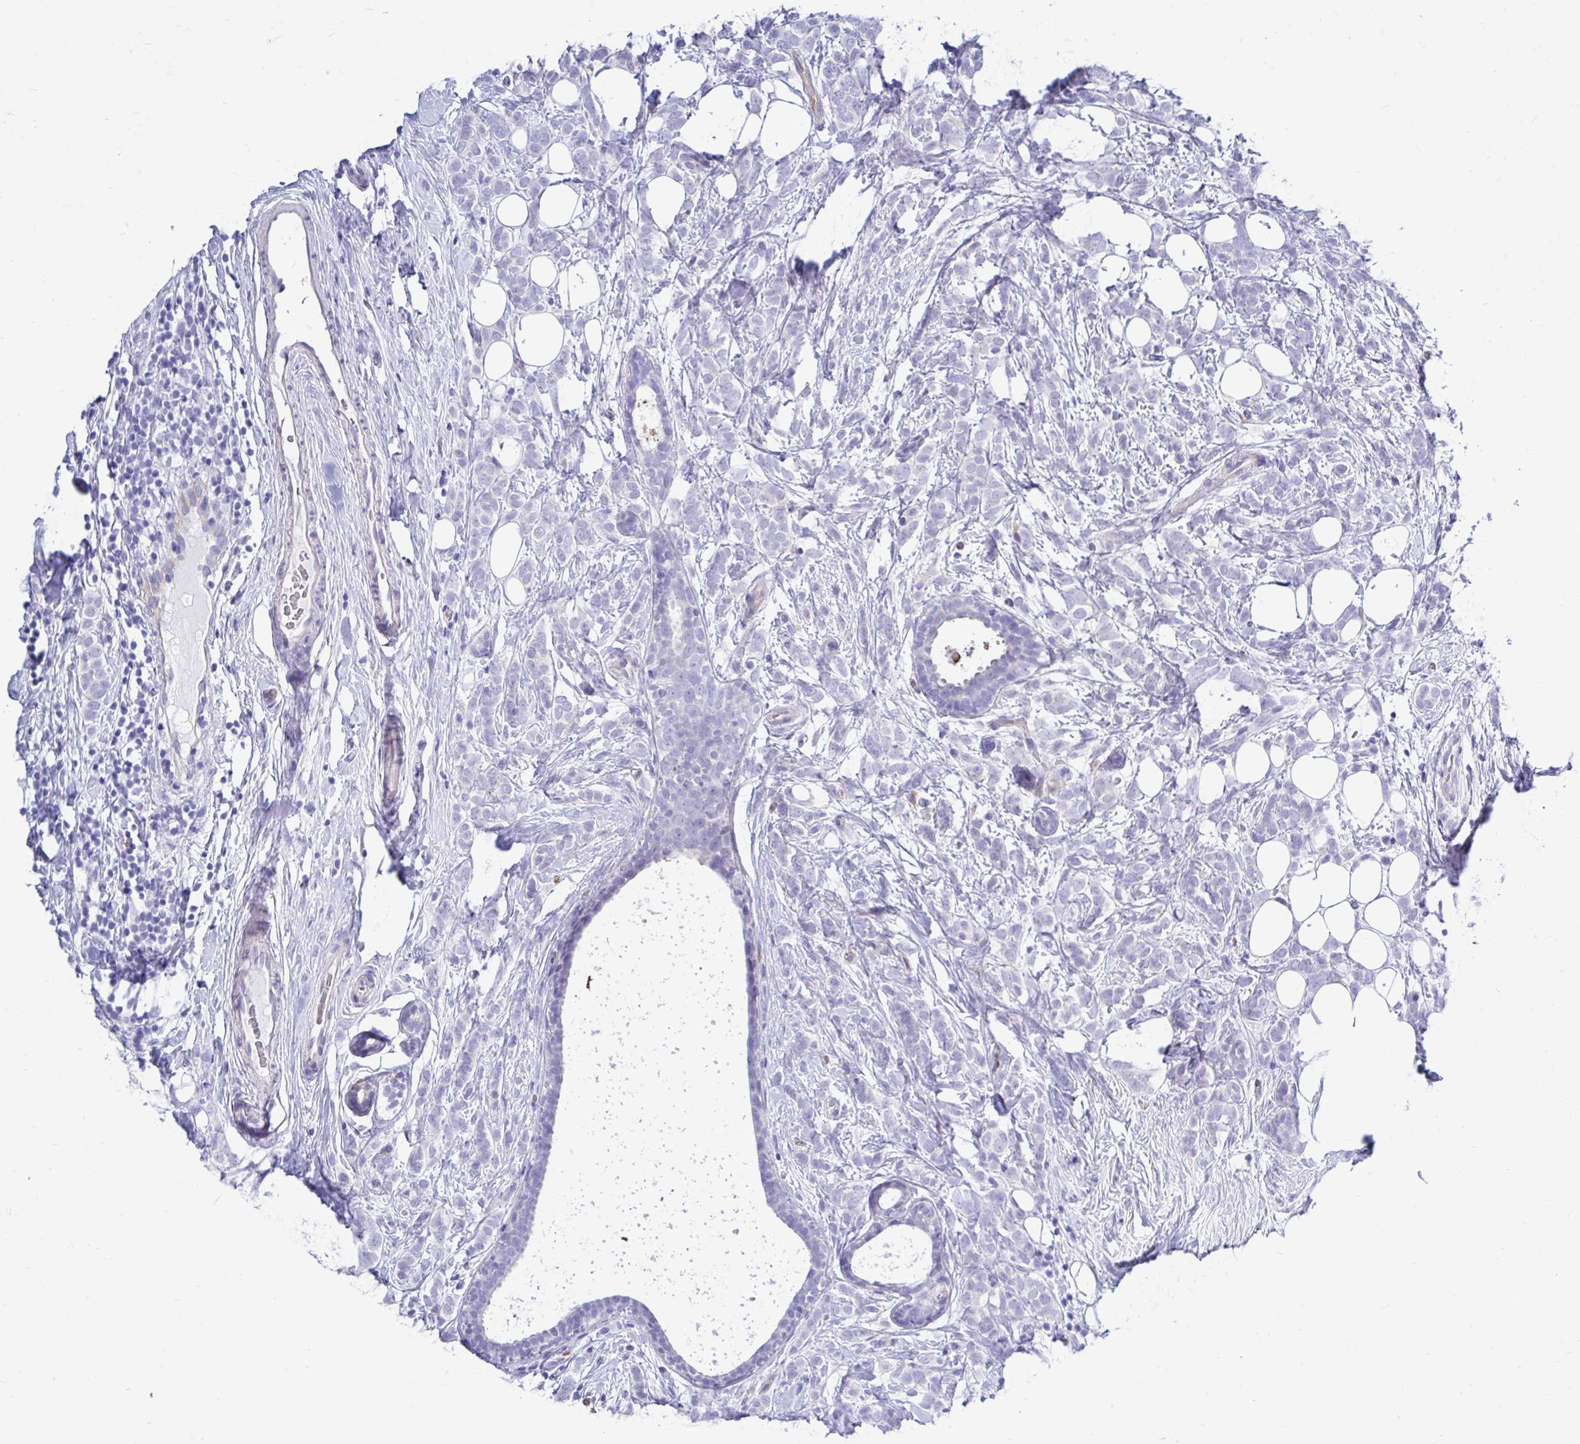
{"staining": {"intensity": "negative", "quantity": "none", "location": "none"}, "tissue": "breast cancer", "cell_type": "Tumor cells", "image_type": "cancer", "snomed": [{"axis": "morphology", "description": "Lobular carcinoma"}, {"axis": "topography", "description": "Breast"}], "caption": "Immunohistochemistry (IHC) of breast cancer (lobular carcinoma) reveals no expression in tumor cells. (DAB (3,3'-diaminobenzidine) IHC with hematoxylin counter stain).", "gene": "ABCG2", "patient": {"sex": "female", "age": 49}}